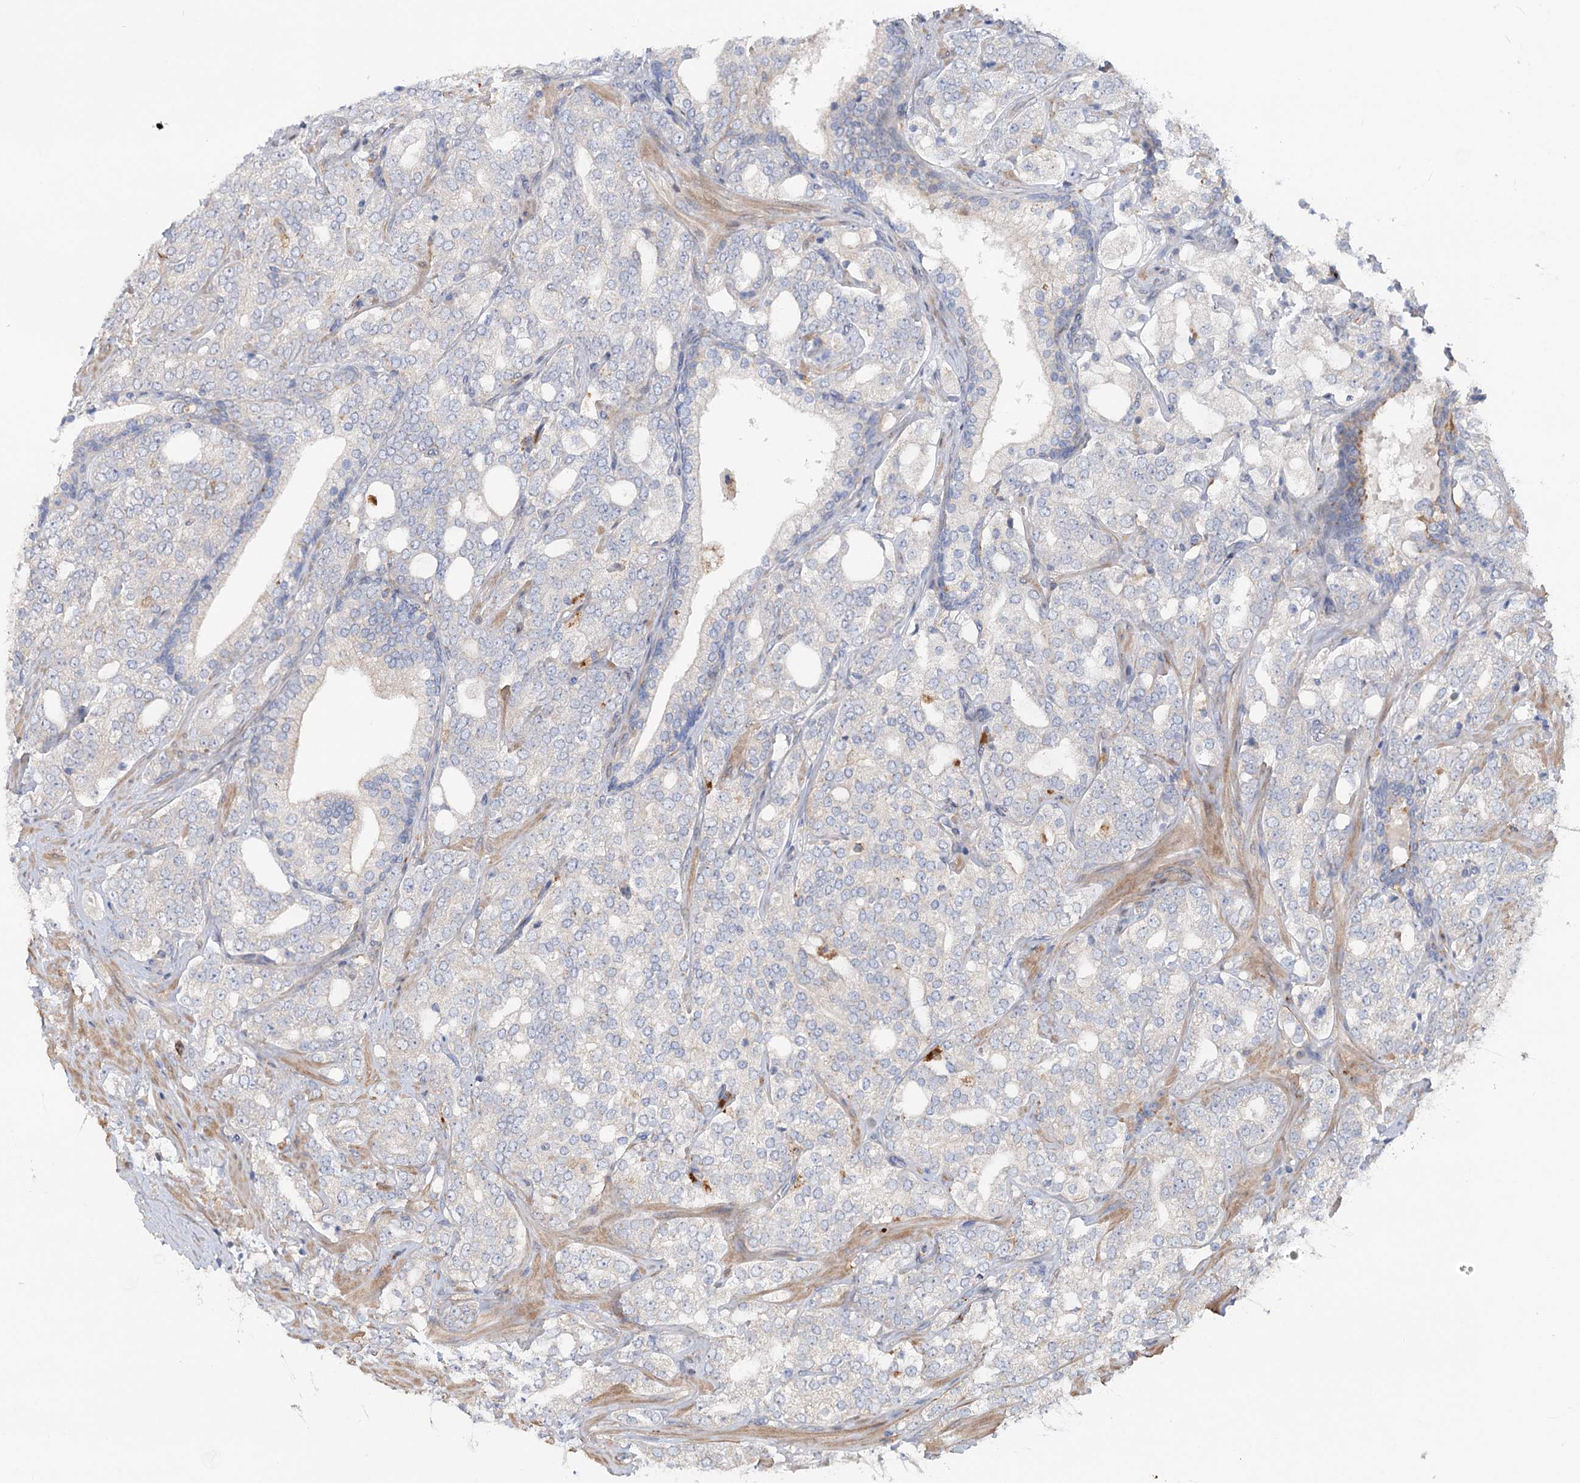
{"staining": {"intensity": "negative", "quantity": "none", "location": "none"}, "tissue": "prostate cancer", "cell_type": "Tumor cells", "image_type": "cancer", "snomed": [{"axis": "morphology", "description": "Adenocarcinoma, High grade"}, {"axis": "topography", "description": "Prostate"}], "caption": "Immunohistochemical staining of prostate adenocarcinoma (high-grade) demonstrates no significant expression in tumor cells.", "gene": "SCN11A", "patient": {"sex": "male", "age": 64}}